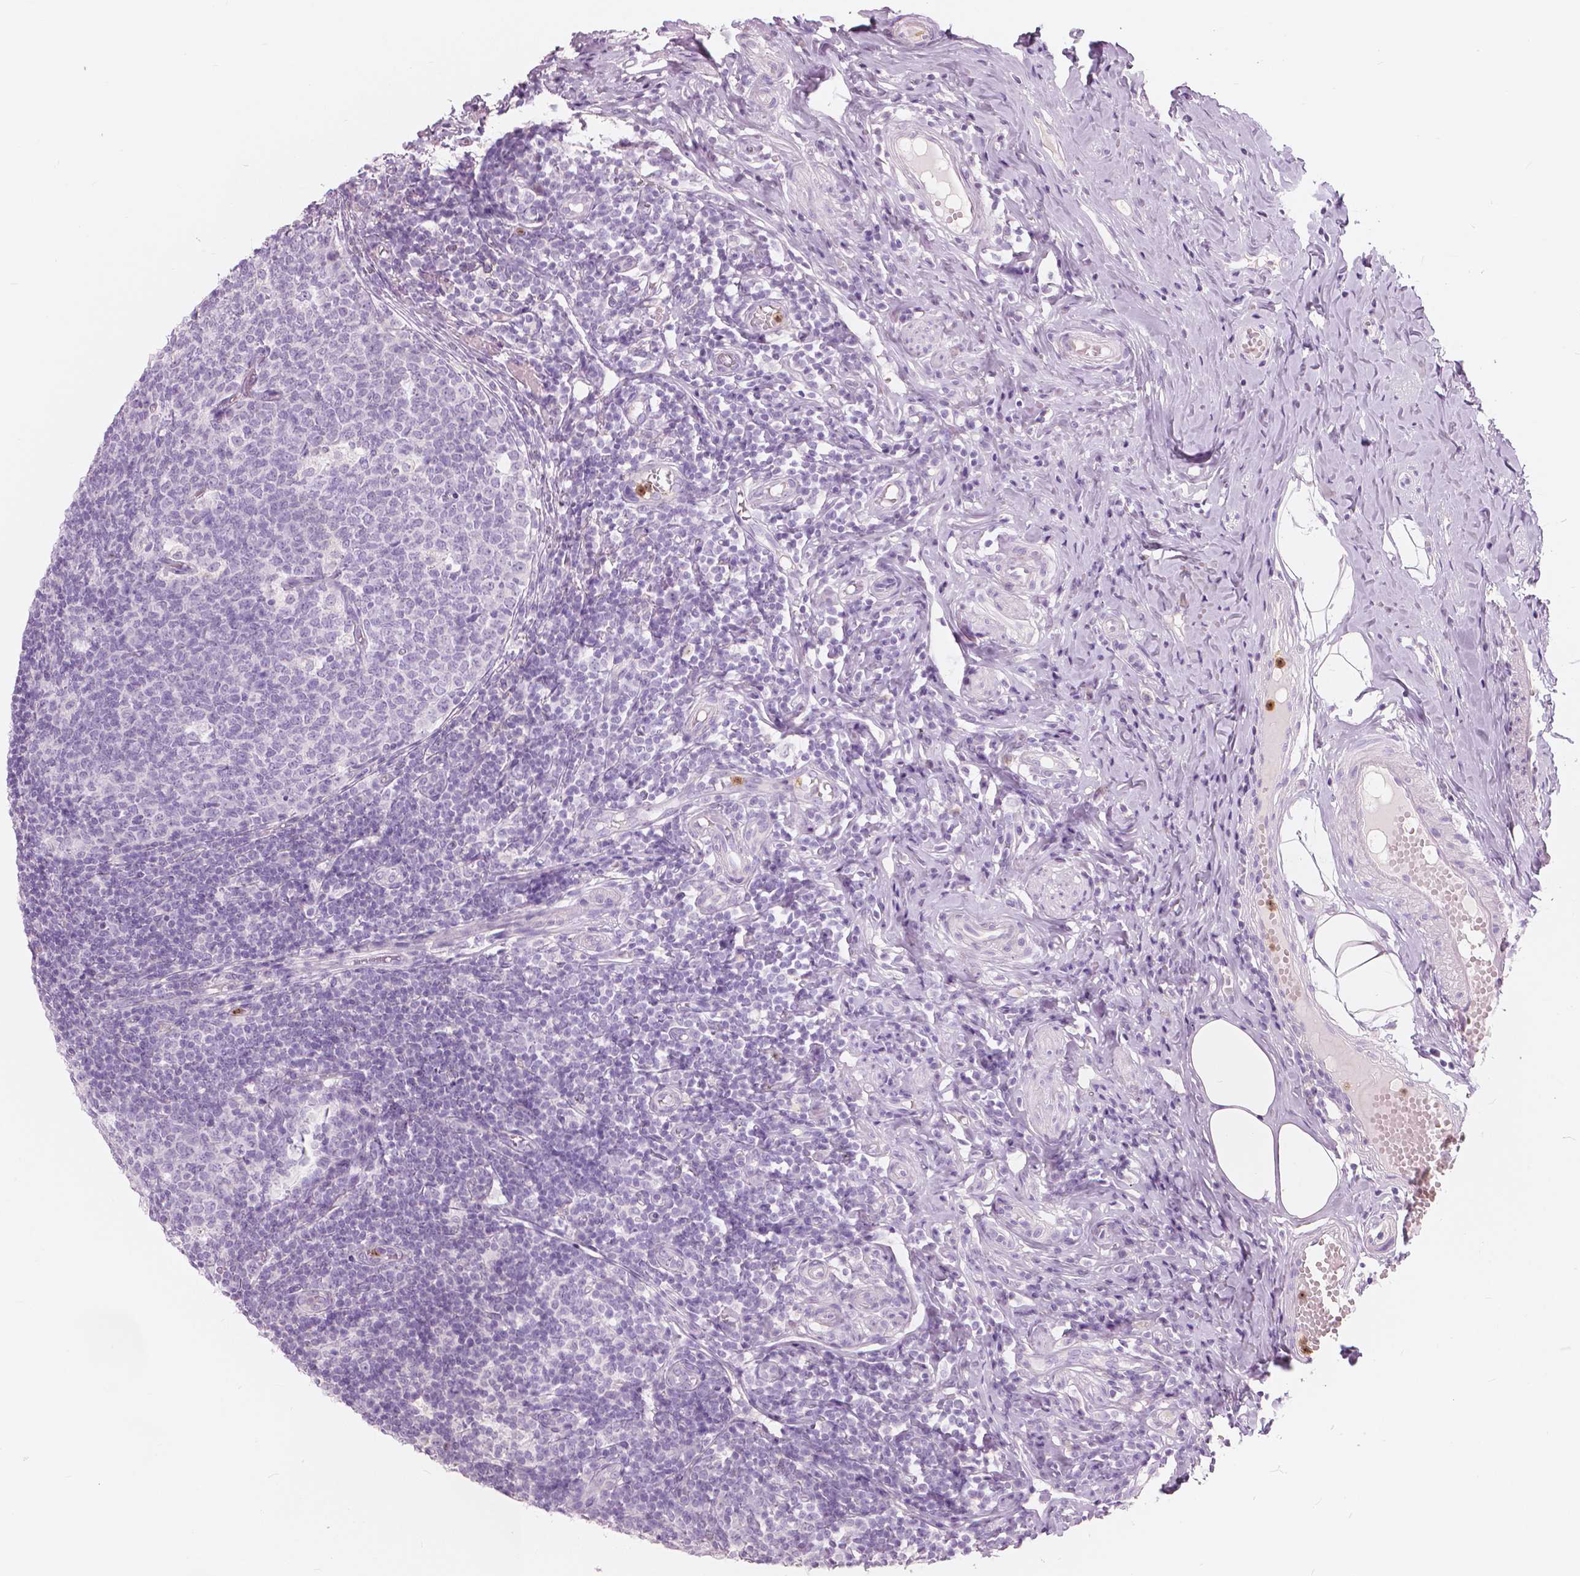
{"staining": {"intensity": "negative", "quantity": "none", "location": "none"}, "tissue": "appendix", "cell_type": "Glandular cells", "image_type": "normal", "snomed": [{"axis": "morphology", "description": "Normal tissue, NOS"}, {"axis": "topography", "description": "Appendix"}], "caption": "DAB immunohistochemical staining of benign human appendix demonstrates no significant expression in glandular cells. (Stains: DAB immunohistochemistry (IHC) with hematoxylin counter stain, Microscopy: brightfield microscopy at high magnification).", "gene": "CXCR2", "patient": {"sex": "male", "age": 18}}